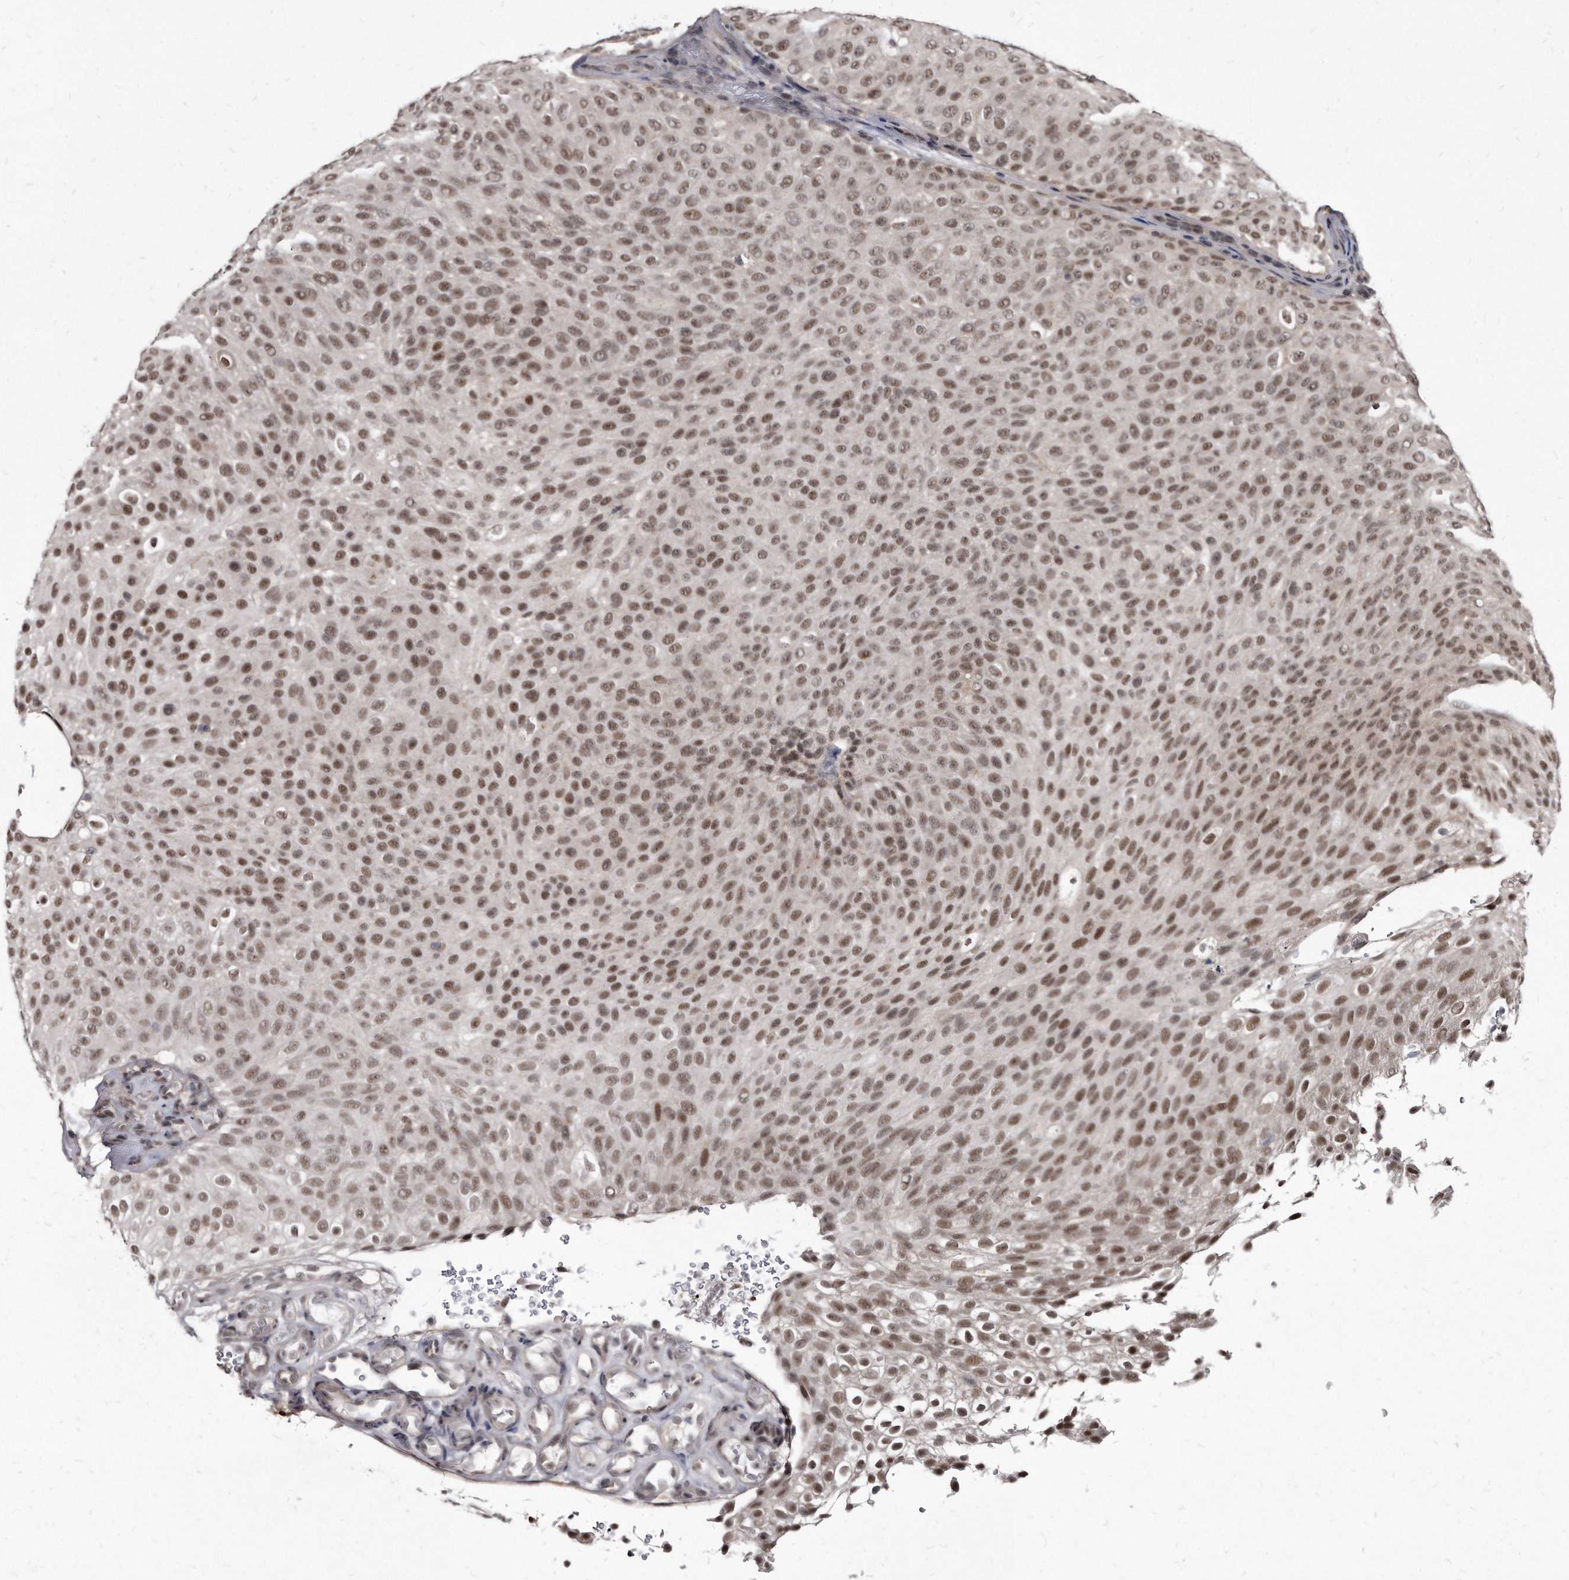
{"staining": {"intensity": "moderate", "quantity": ">75%", "location": "nuclear"}, "tissue": "urothelial cancer", "cell_type": "Tumor cells", "image_type": "cancer", "snomed": [{"axis": "morphology", "description": "Urothelial carcinoma, Low grade"}, {"axis": "topography", "description": "Urinary bladder"}], "caption": "There is medium levels of moderate nuclear staining in tumor cells of urothelial cancer, as demonstrated by immunohistochemical staining (brown color).", "gene": "KLHDC3", "patient": {"sex": "male", "age": 78}}